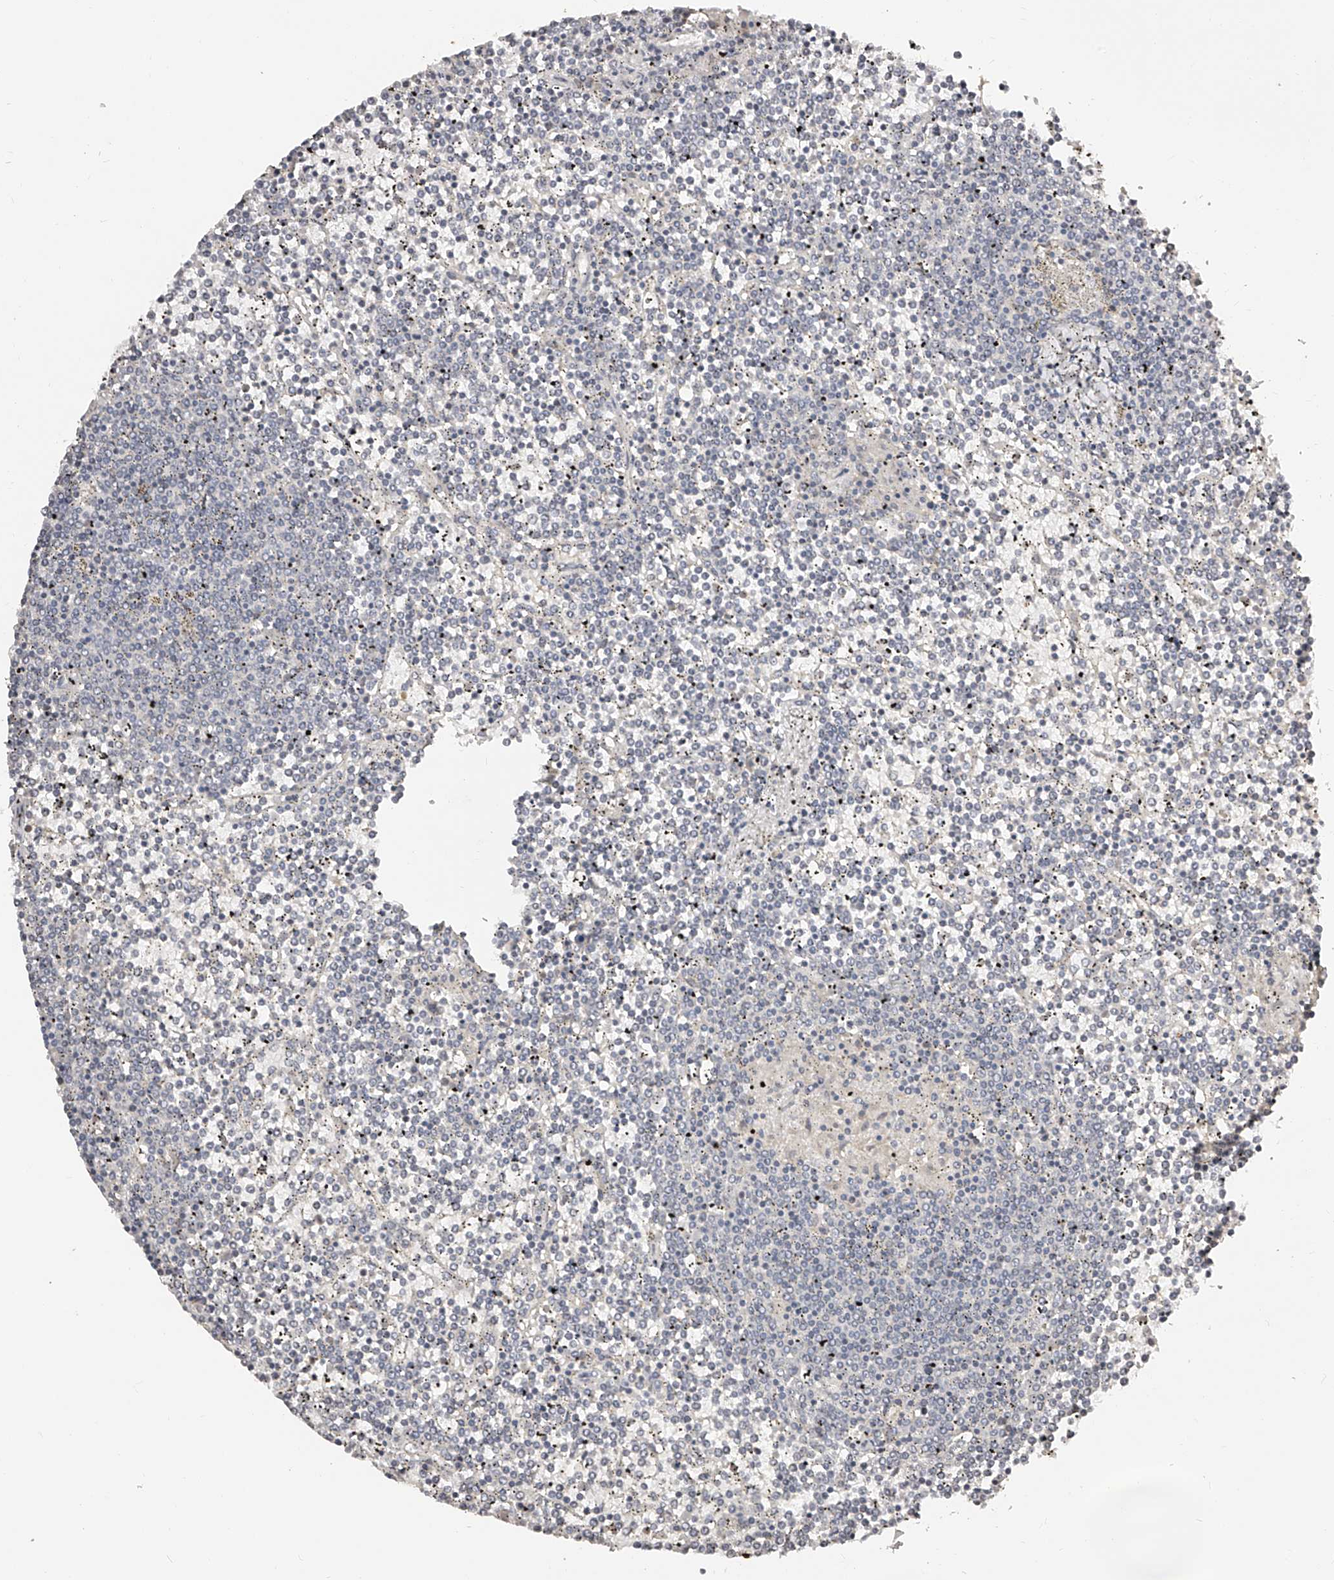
{"staining": {"intensity": "negative", "quantity": "none", "location": "none"}, "tissue": "lymphoma", "cell_type": "Tumor cells", "image_type": "cancer", "snomed": [{"axis": "morphology", "description": "Malignant lymphoma, non-Hodgkin's type, Low grade"}, {"axis": "topography", "description": "Spleen"}], "caption": "DAB (3,3'-diaminobenzidine) immunohistochemical staining of lymphoma exhibits no significant expression in tumor cells.", "gene": "ZNF789", "patient": {"sex": "female", "age": 19}}